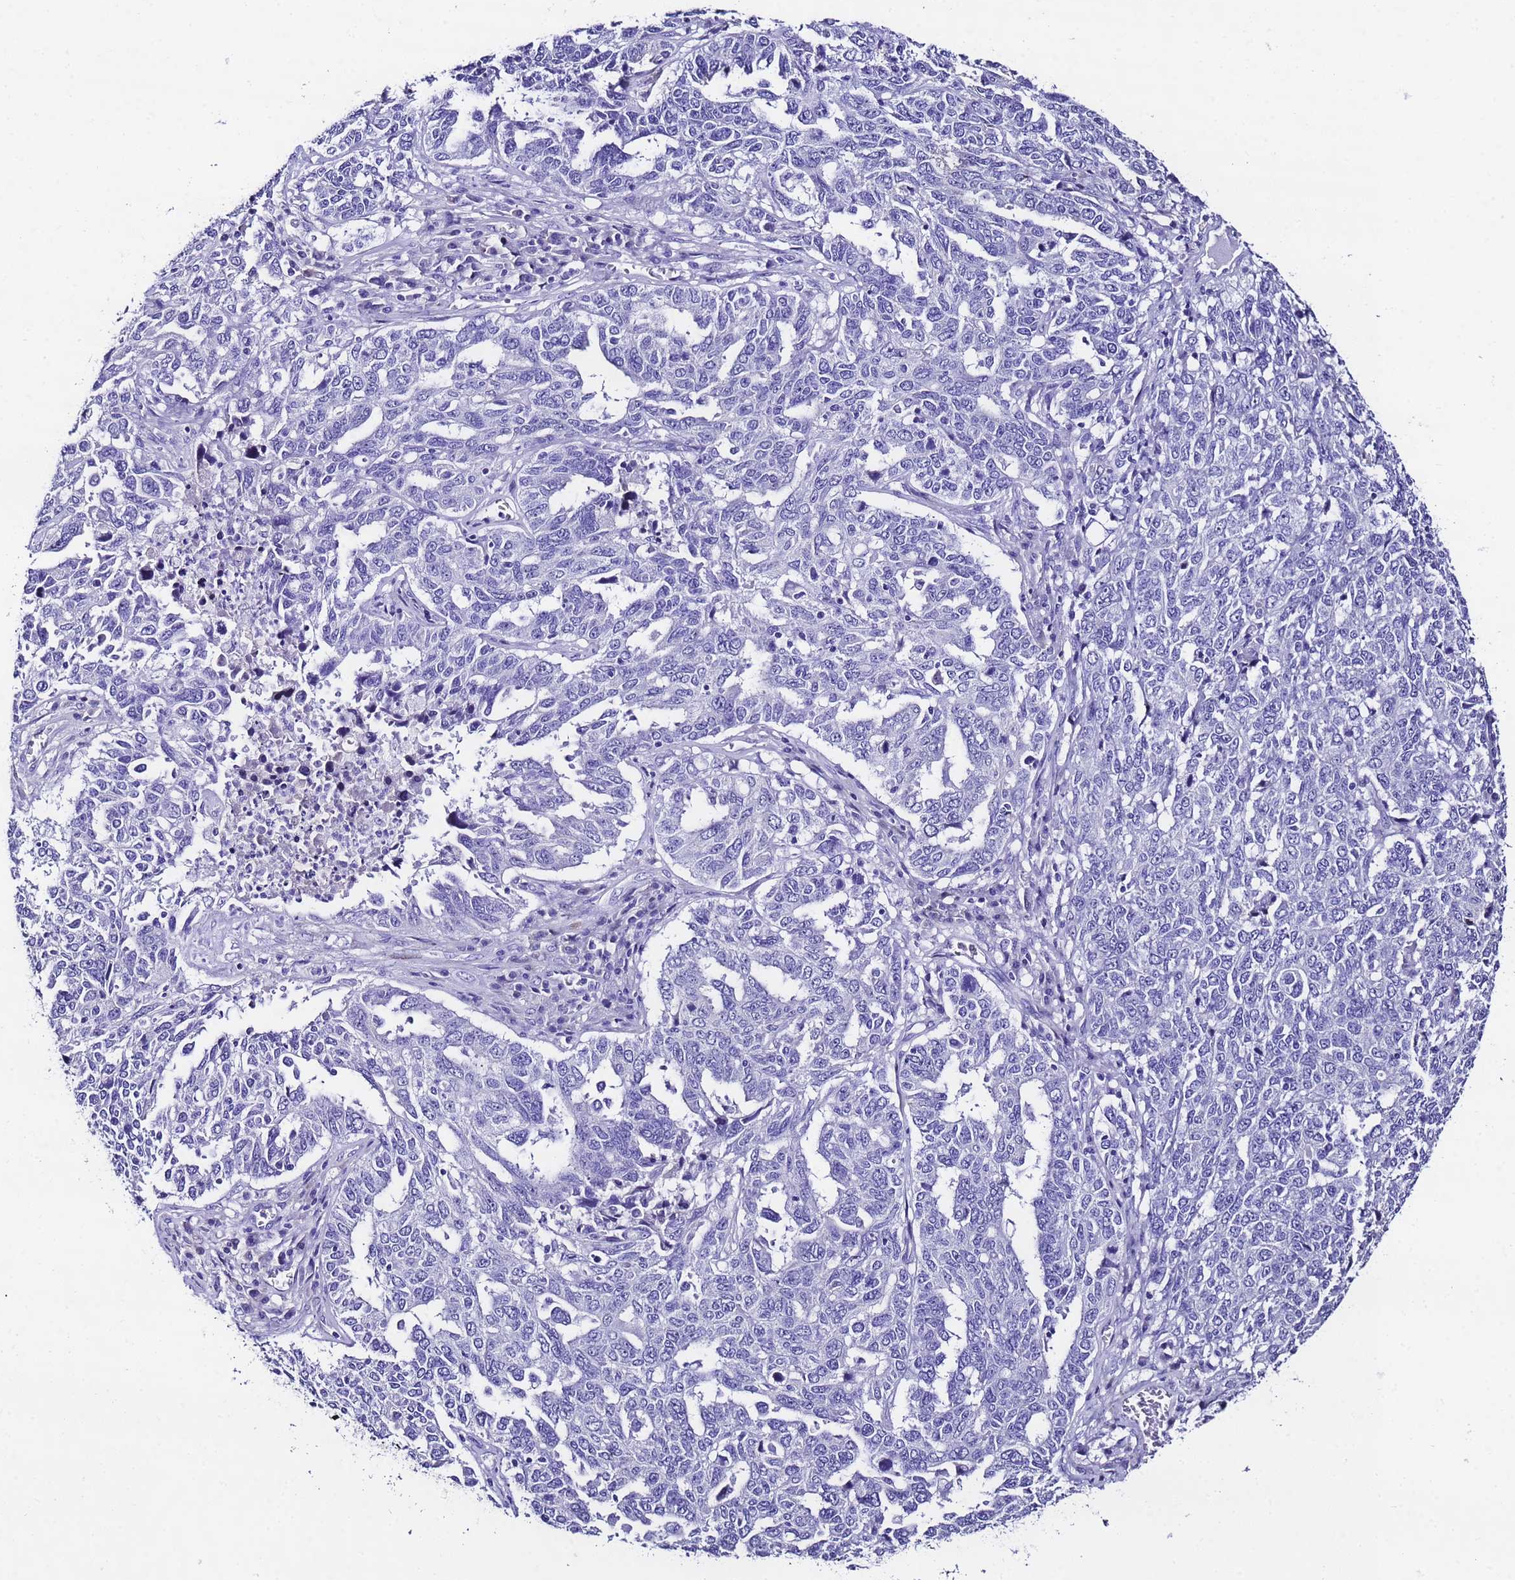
{"staining": {"intensity": "negative", "quantity": "none", "location": "none"}, "tissue": "ovarian cancer", "cell_type": "Tumor cells", "image_type": "cancer", "snomed": [{"axis": "morphology", "description": "Carcinoma, endometroid"}, {"axis": "topography", "description": "Ovary"}], "caption": "Immunohistochemistry histopathology image of human ovarian cancer (endometroid carcinoma) stained for a protein (brown), which exhibits no staining in tumor cells.", "gene": "UGT2B10", "patient": {"sex": "female", "age": 62}}